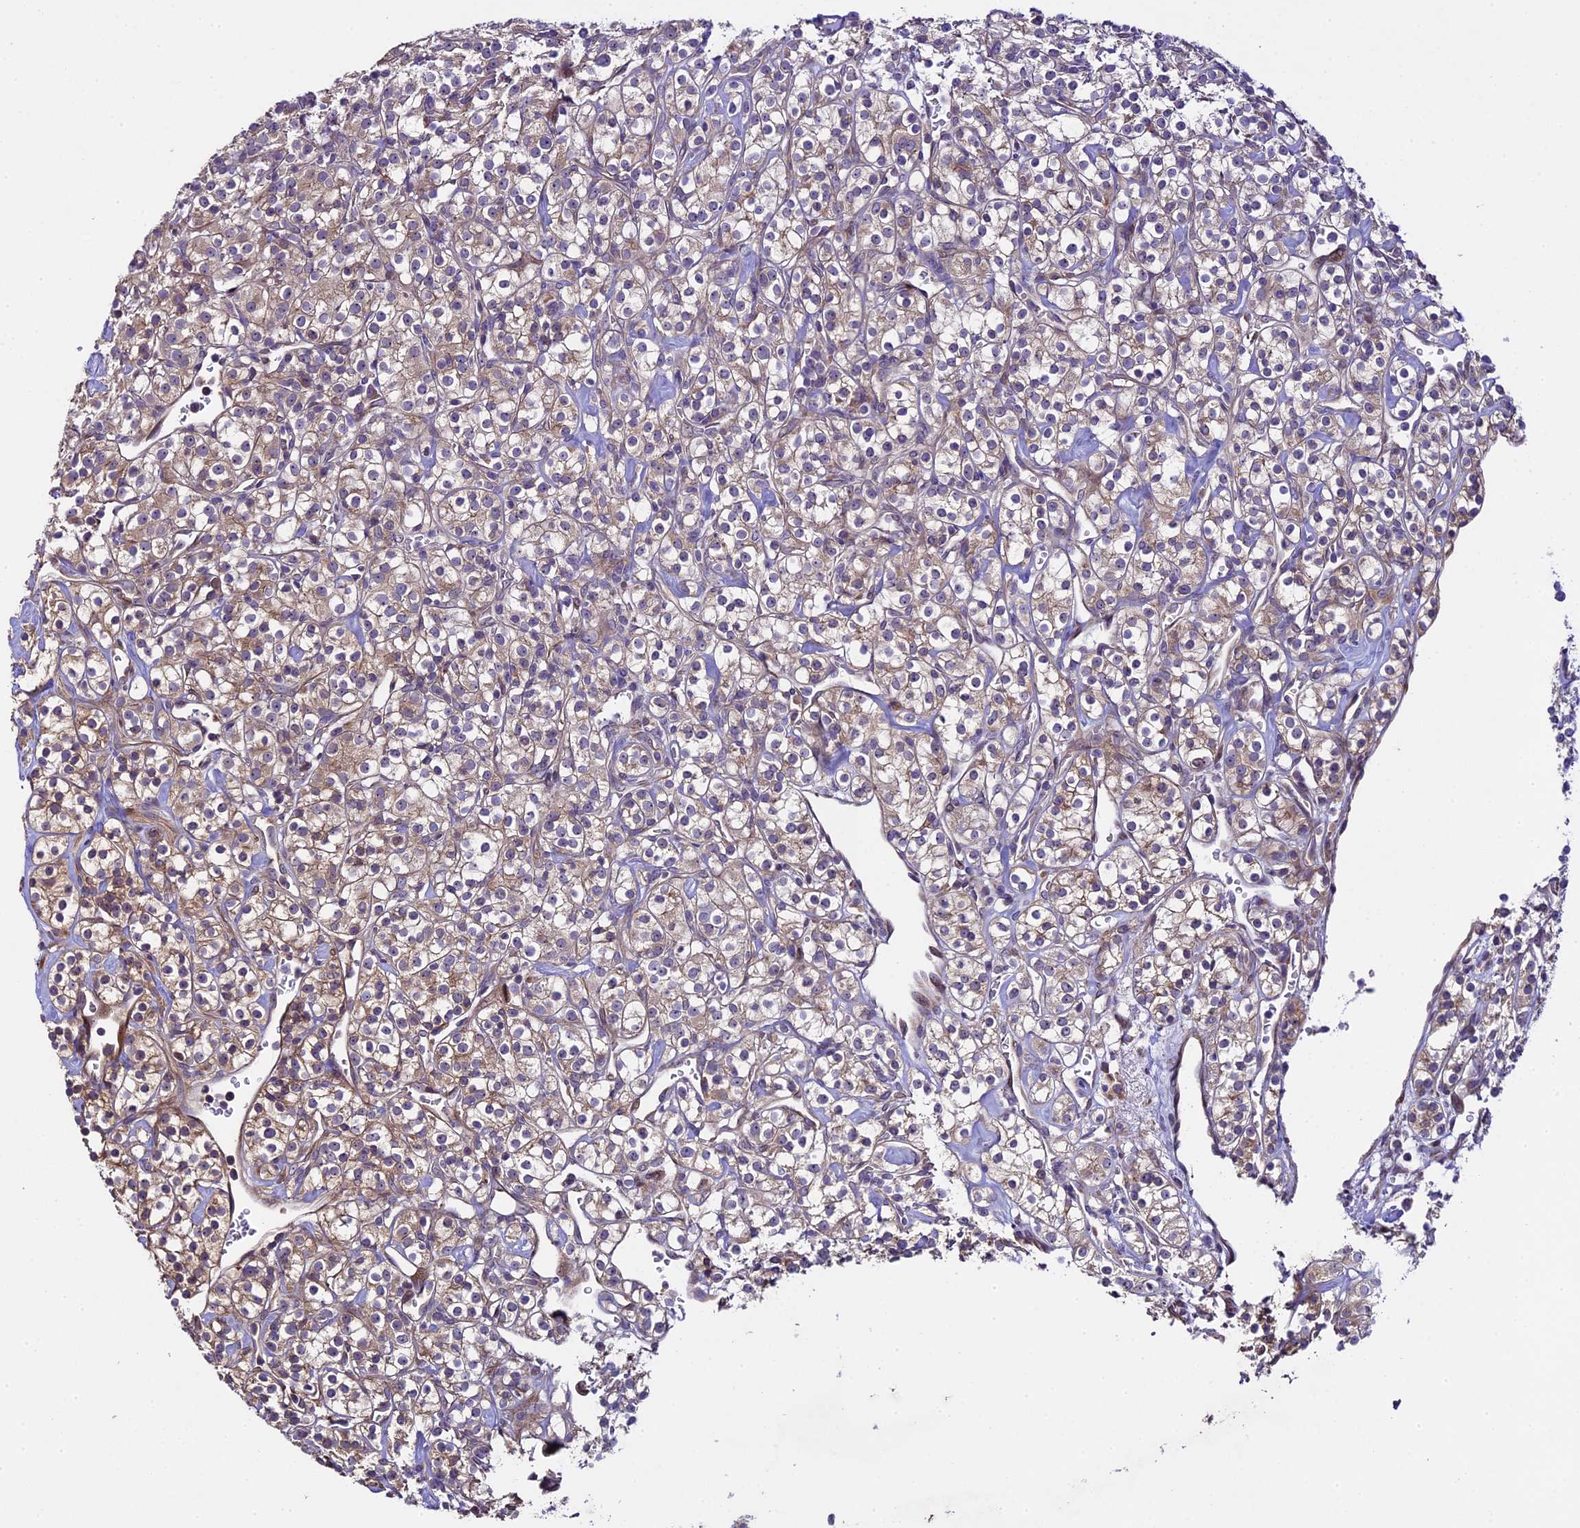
{"staining": {"intensity": "weak", "quantity": "25%-75%", "location": "cytoplasmic/membranous"}, "tissue": "renal cancer", "cell_type": "Tumor cells", "image_type": "cancer", "snomed": [{"axis": "morphology", "description": "Adenocarcinoma, NOS"}, {"axis": "topography", "description": "Kidney"}], "caption": "A histopathology image showing weak cytoplasmic/membranous staining in approximately 25%-75% of tumor cells in renal cancer (adenocarcinoma), as visualized by brown immunohistochemical staining.", "gene": "SPIRE1", "patient": {"sex": "male", "age": 77}}